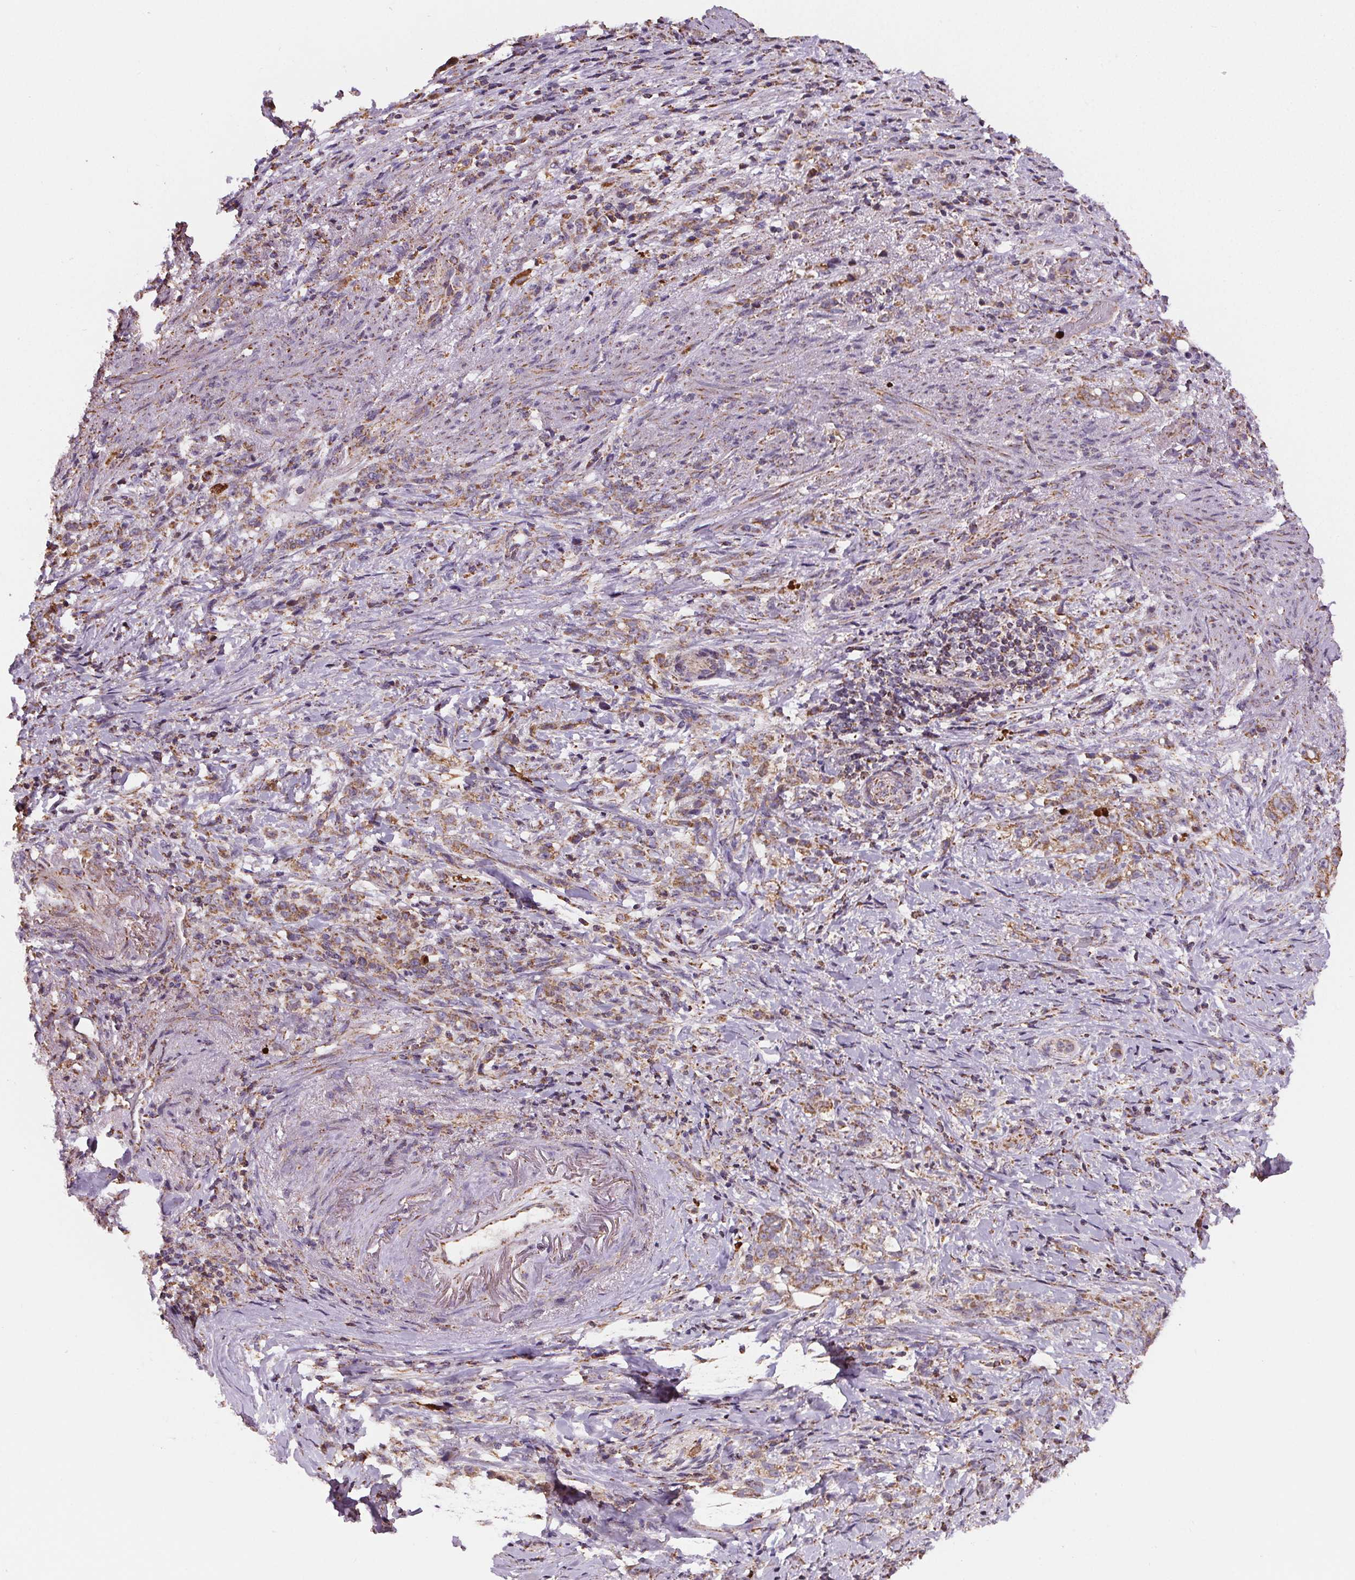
{"staining": {"intensity": "weak", "quantity": ">75%", "location": "cytoplasmic/membranous"}, "tissue": "stomach cancer", "cell_type": "Tumor cells", "image_type": "cancer", "snomed": [{"axis": "morphology", "description": "Adenocarcinoma, NOS"}, {"axis": "topography", "description": "Stomach, lower"}], "caption": "This micrograph shows adenocarcinoma (stomach) stained with immunohistochemistry (IHC) to label a protein in brown. The cytoplasmic/membranous of tumor cells show weak positivity for the protein. Nuclei are counter-stained blue.", "gene": "SUCLA2", "patient": {"sex": "male", "age": 88}}